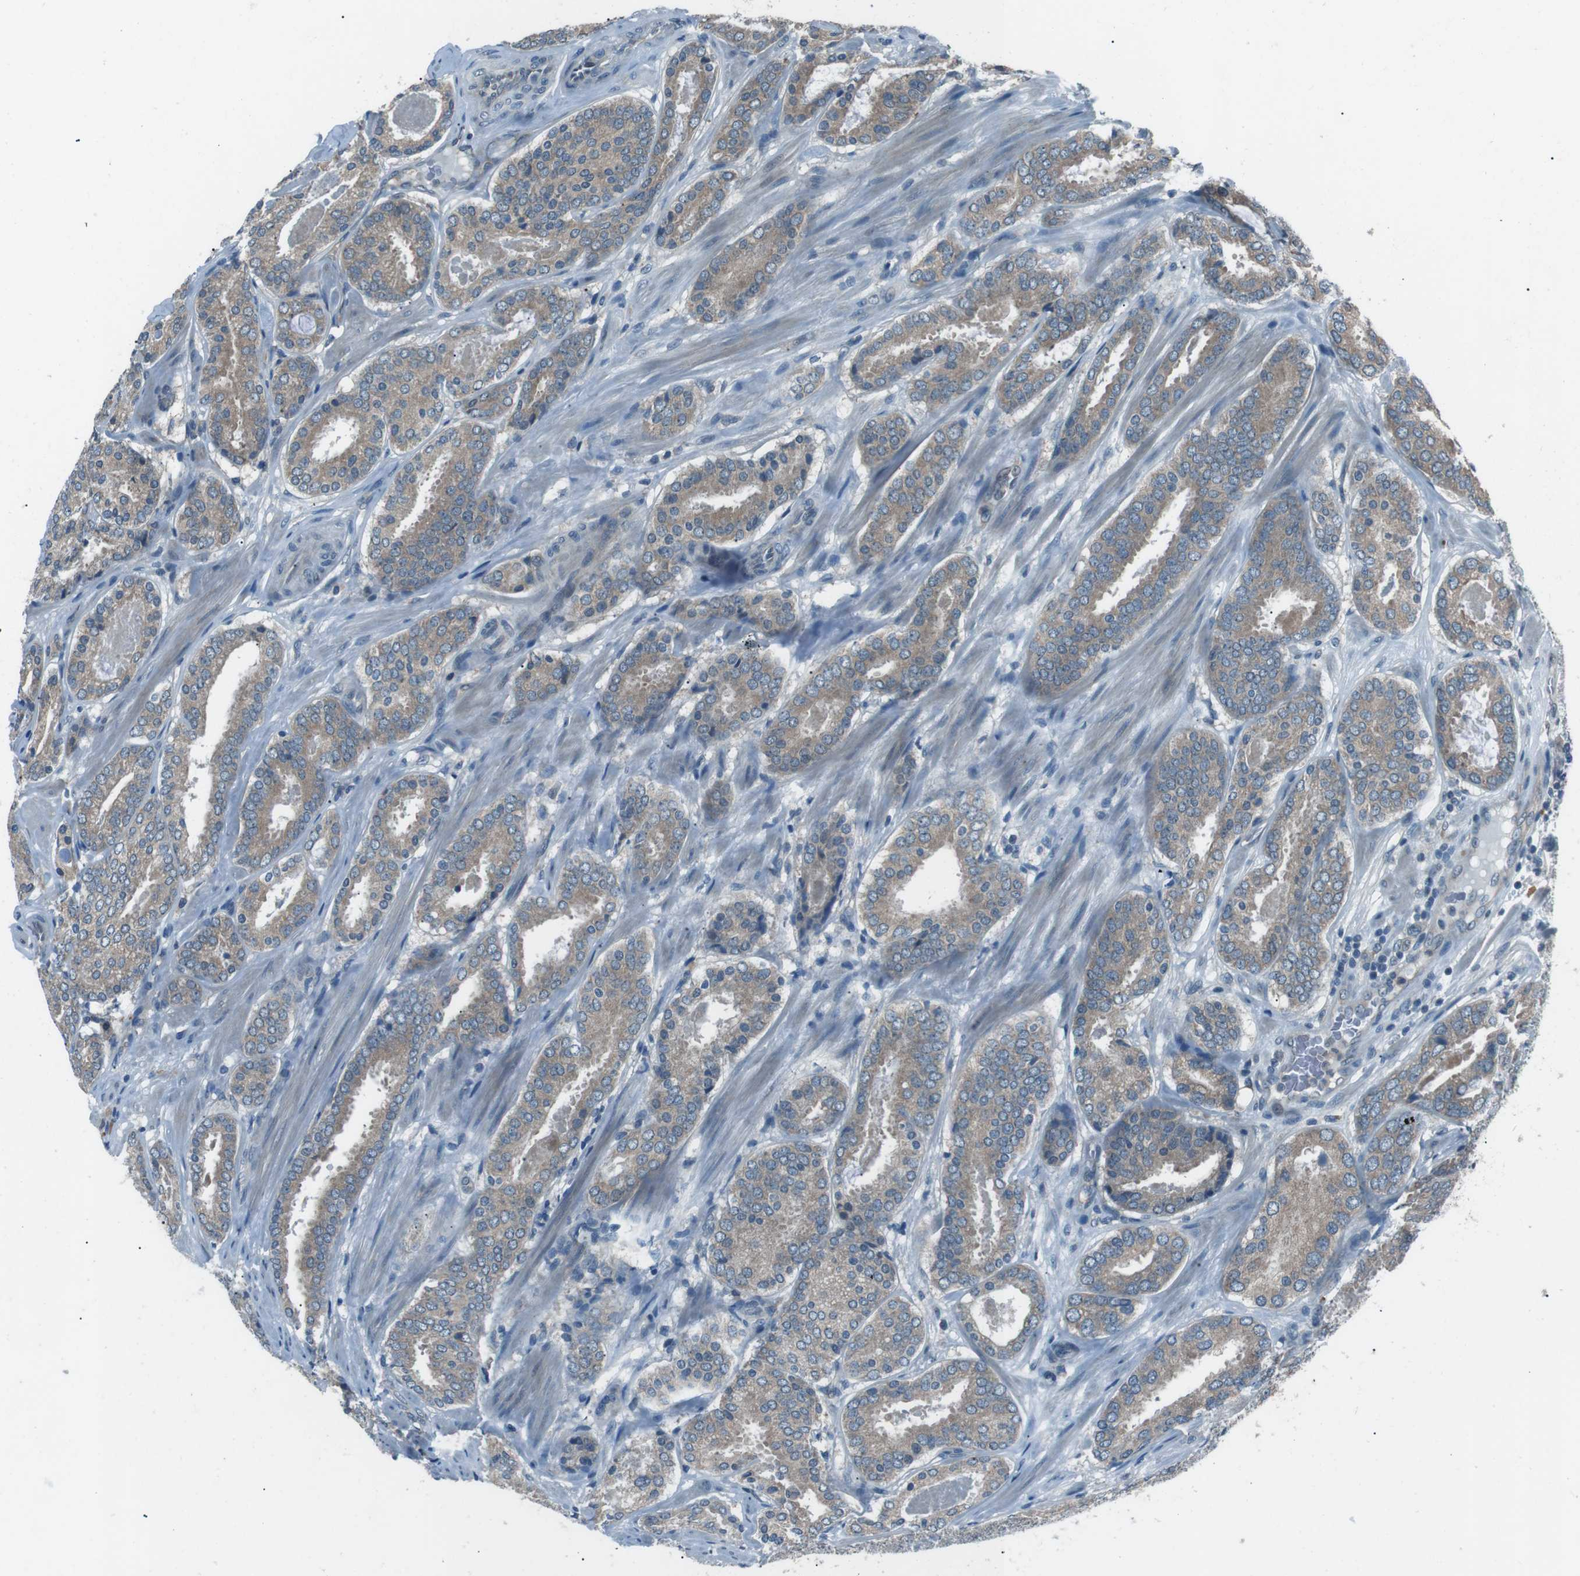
{"staining": {"intensity": "weak", "quantity": ">75%", "location": "cytoplasmic/membranous"}, "tissue": "prostate cancer", "cell_type": "Tumor cells", "image_type": "cancer", "snomed": [{"axis": "morphology", "description": "Adenocarcinoma, Low grade"}, {"axis": "topography", "description": "Prostate"}], "caption": "Human prostate cancer stained with a protein marker demonstrates weak staining in tumor cells.", "gene": "LRIG2", "patient": {"sex": "male", "age": 69}}